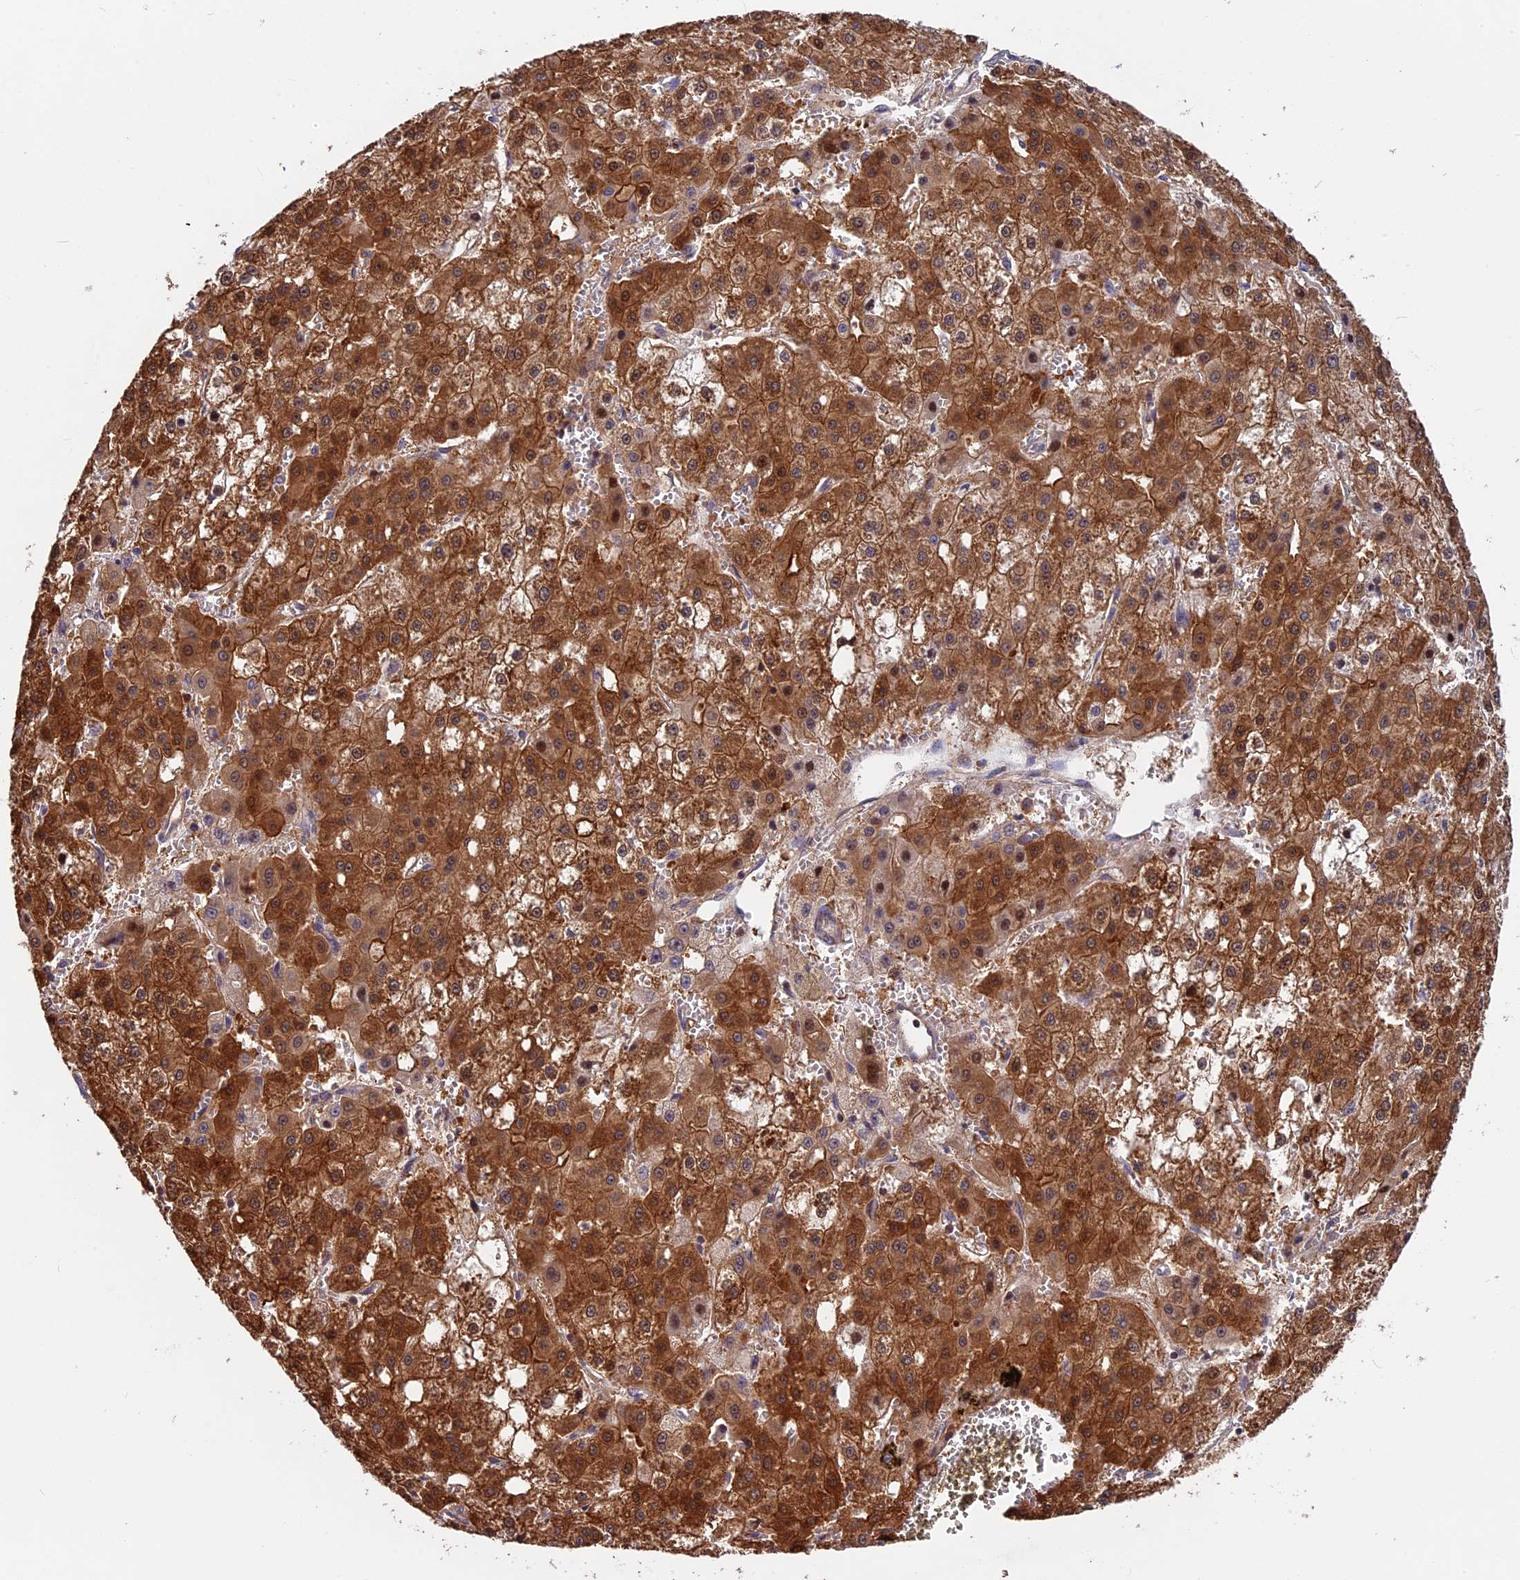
{"staining": {"intensity": "strong", "quantity": ">75%", "location": "cytoplasmic/membranous,nuclear"}, "tissue": "liver cancer", "cell_type": "Tumor cells", "image_type": "cancer", "snomed": [{"axis": "morphology", "description": "Carcinoma, Hepatocellular, NOS"}, {"axis": "topography", "description": "Liver"}], "caption": "Approximately >75% of tumor cells in human liver hepatocellular carcinoma show strong cytoplasmic/membranous and nuclear protein staining as visualized by brown immunohistochemical staining.", "gene": "MYO9B", "patient": {"sex": "male", "age": 47}}